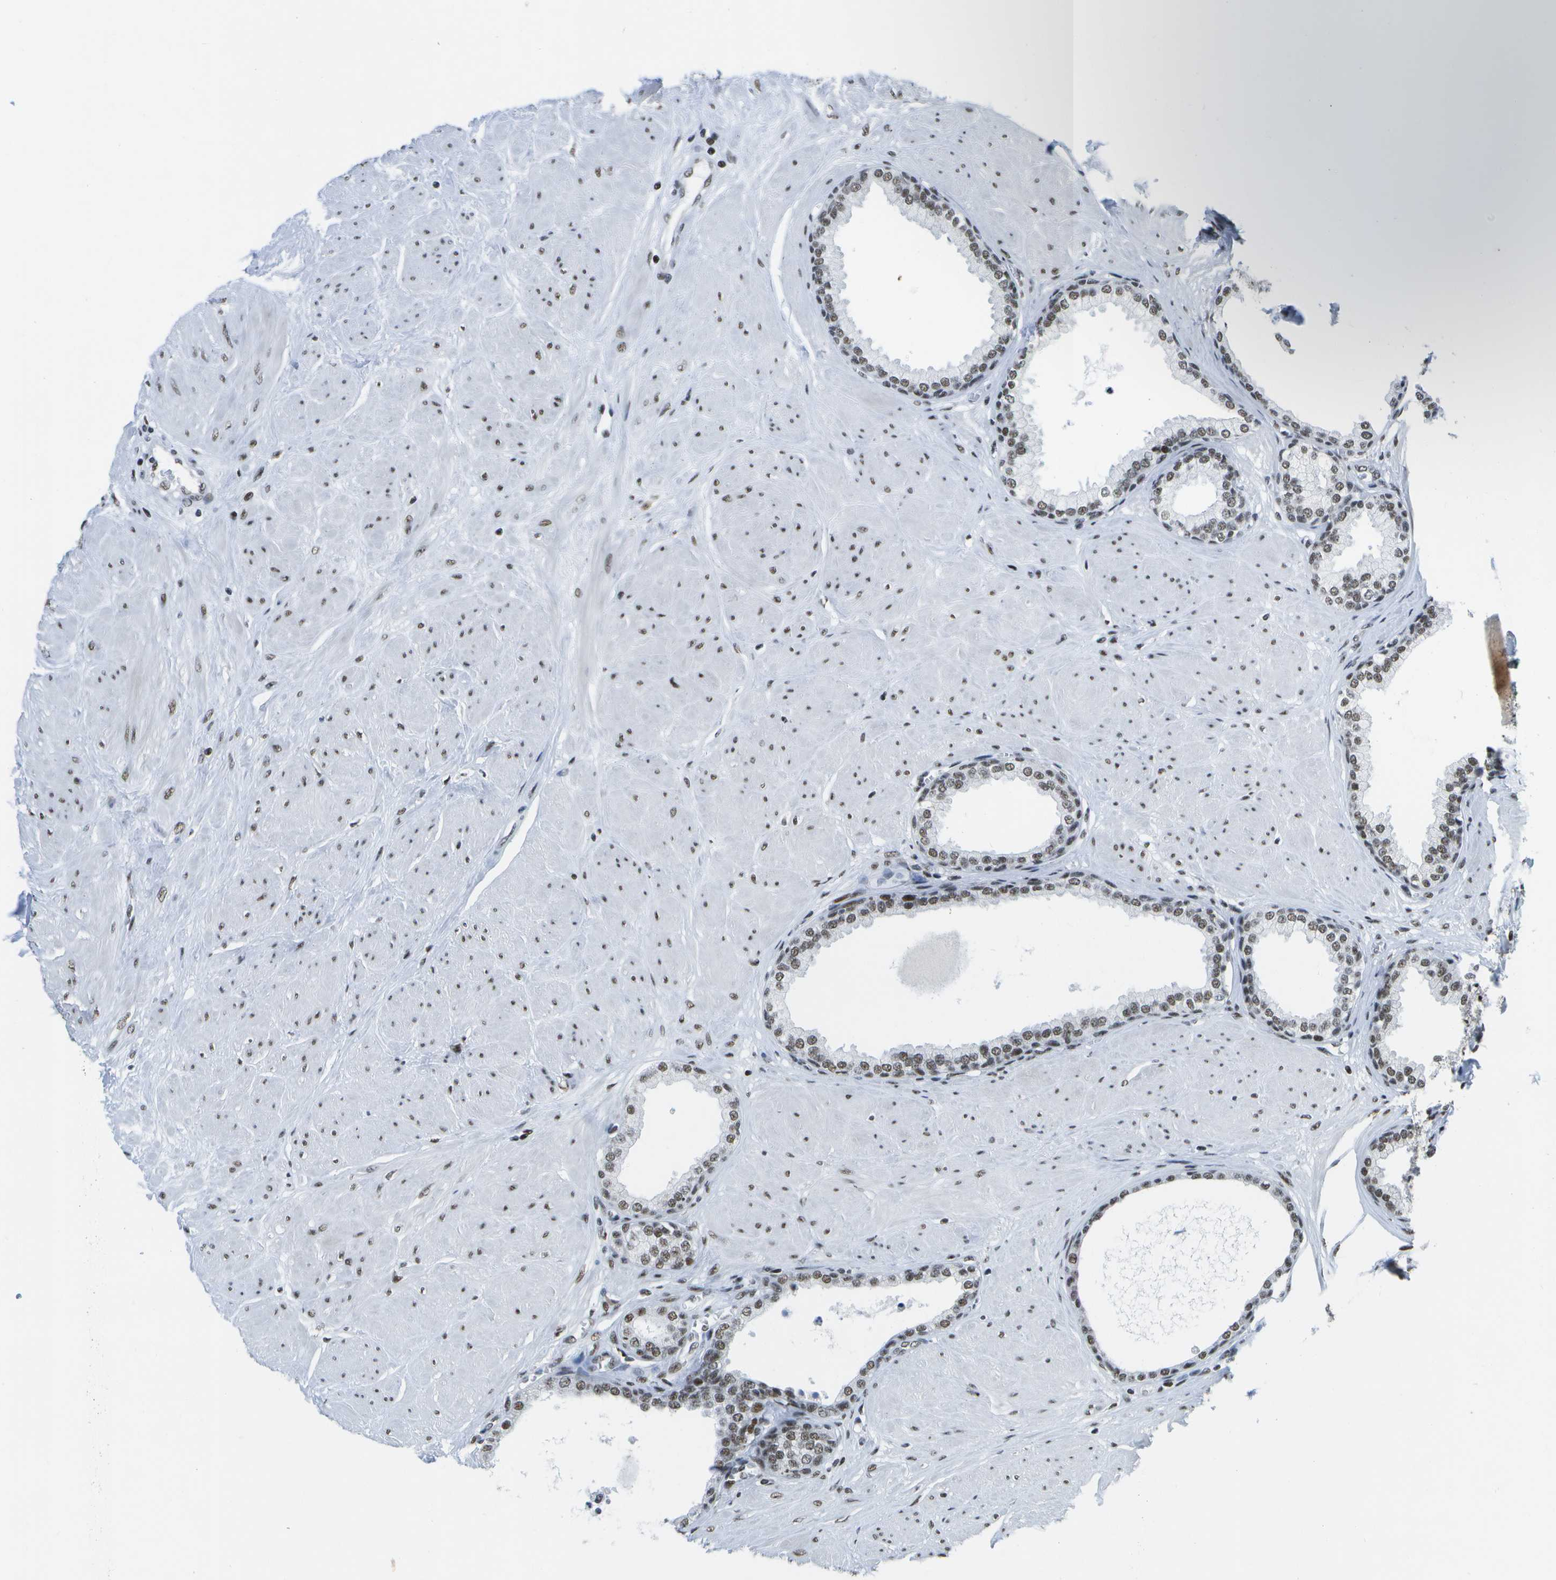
{"staining": {"intensity": "moderate", "quantity": "25%-75%", "location": "nuclear"}, "tissue": "prostate", "cell_type": "Glandular cells", "image_type": "normal", "snomed": [{"axis": "morphology", "description": "Normal tissue, NOS"}, {"axis": "topography", "description": "Prostate"}], "caption": "This is a photomicrograph of IHC staining of benign prostate, which shows moderate staining in the nuclear of glandular cells.", "gene": "NSRP1", "patient": {"sex": "male", "age": 51}}